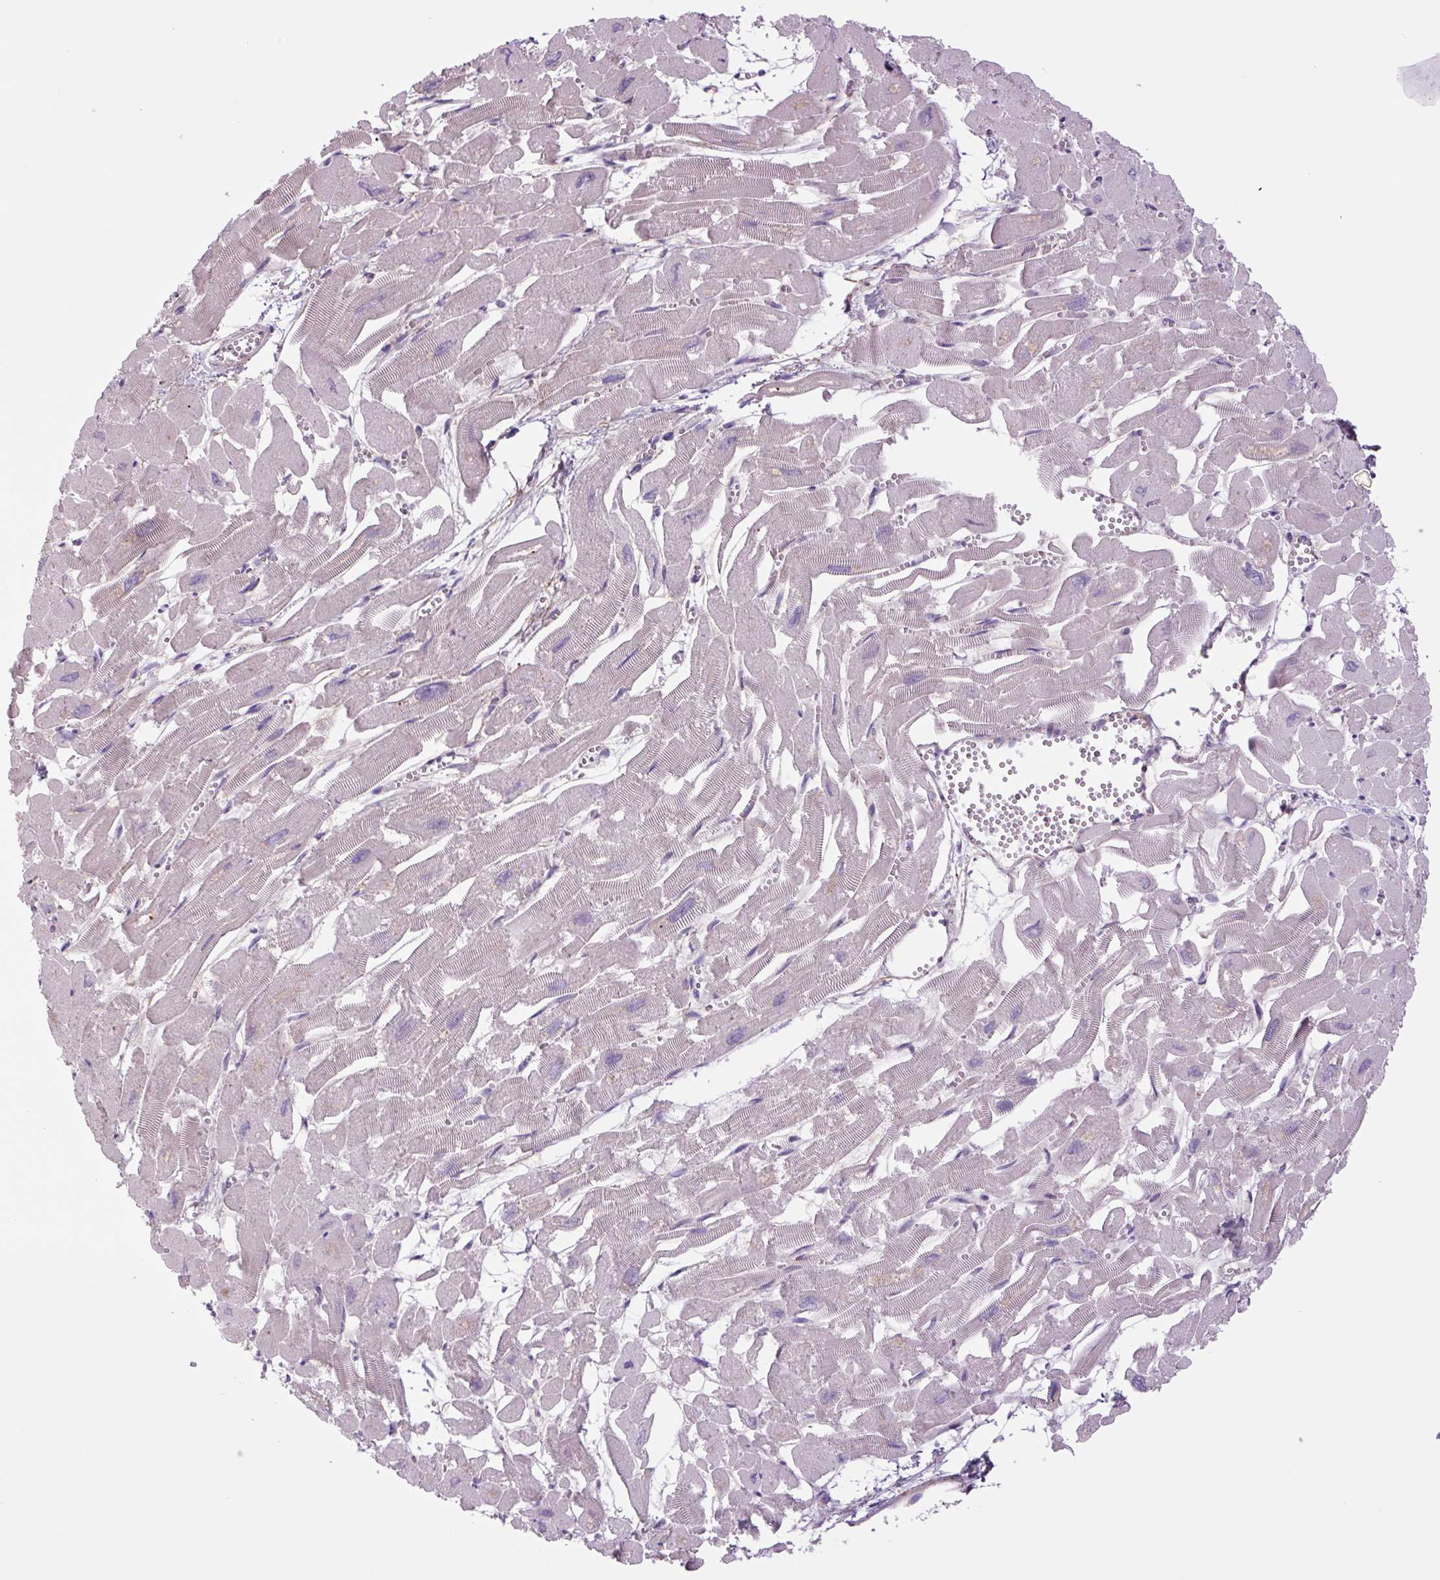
{"staining": {"intensity": "negative", "quantity": "none", "location": "none"}, "tissue": "heart muscle", "cell_type": "Cardiomyocytes", "image_type": "normal", "snomed": [{"axis": "morphology", "description": "Normal tissue, NOS"}, {"axis": "topography", "description": "Heart"}], "caption": "This is a image of immunohistochemistry (IHC) staining of normal heart muscle, which shows no expression in cardiomyocytes. (DAB (3,3'-diaminobenzidine) IHC with hematoxylin counter stain).", "gene": "PLA2G4A", "patient": {"sex": "male", "age": 54}}